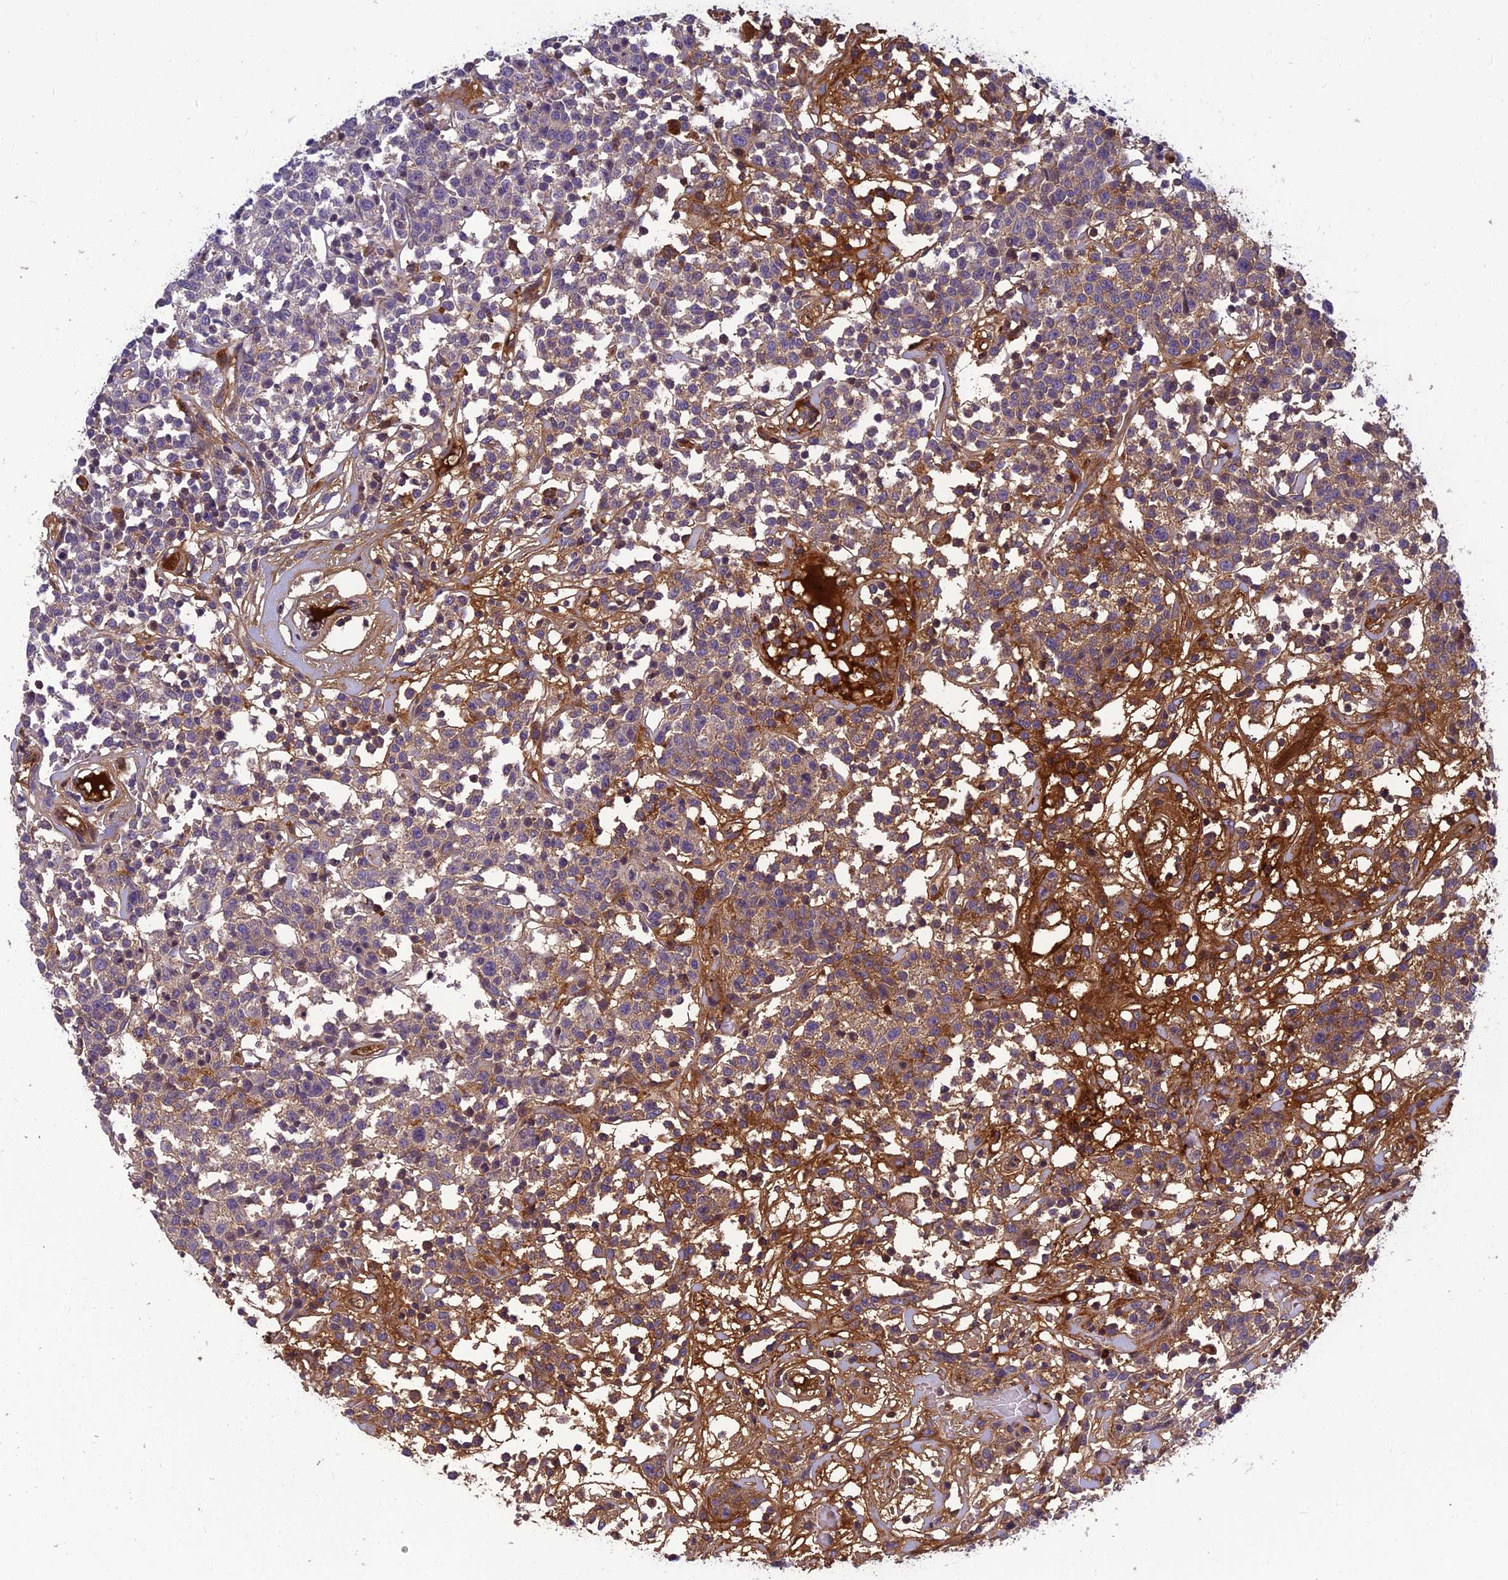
{"staining": {"intensity": "moderate", "quantity": "<25%", "location": "cytoplasmic/membranous"}, "tissue": "lymphoma", "cell_type": "Tumor cells", "image_type": "cancer", "snomed": [{"axis": "morphology", "description": "Malignant lymphoma, non-Hodgkin's type, Low grade"}, {"axis": "topography", "description": "Small intestine"}], "caption": "Protein expression analysis of human low-grade malignant lymphoma, non-Hodgkin's type reveals moderate cytoplasmic/membranous expression in about <25% of tumor cells.", "gene": "CLEC11A", "patient": {"sex": "female", "age": 59}}